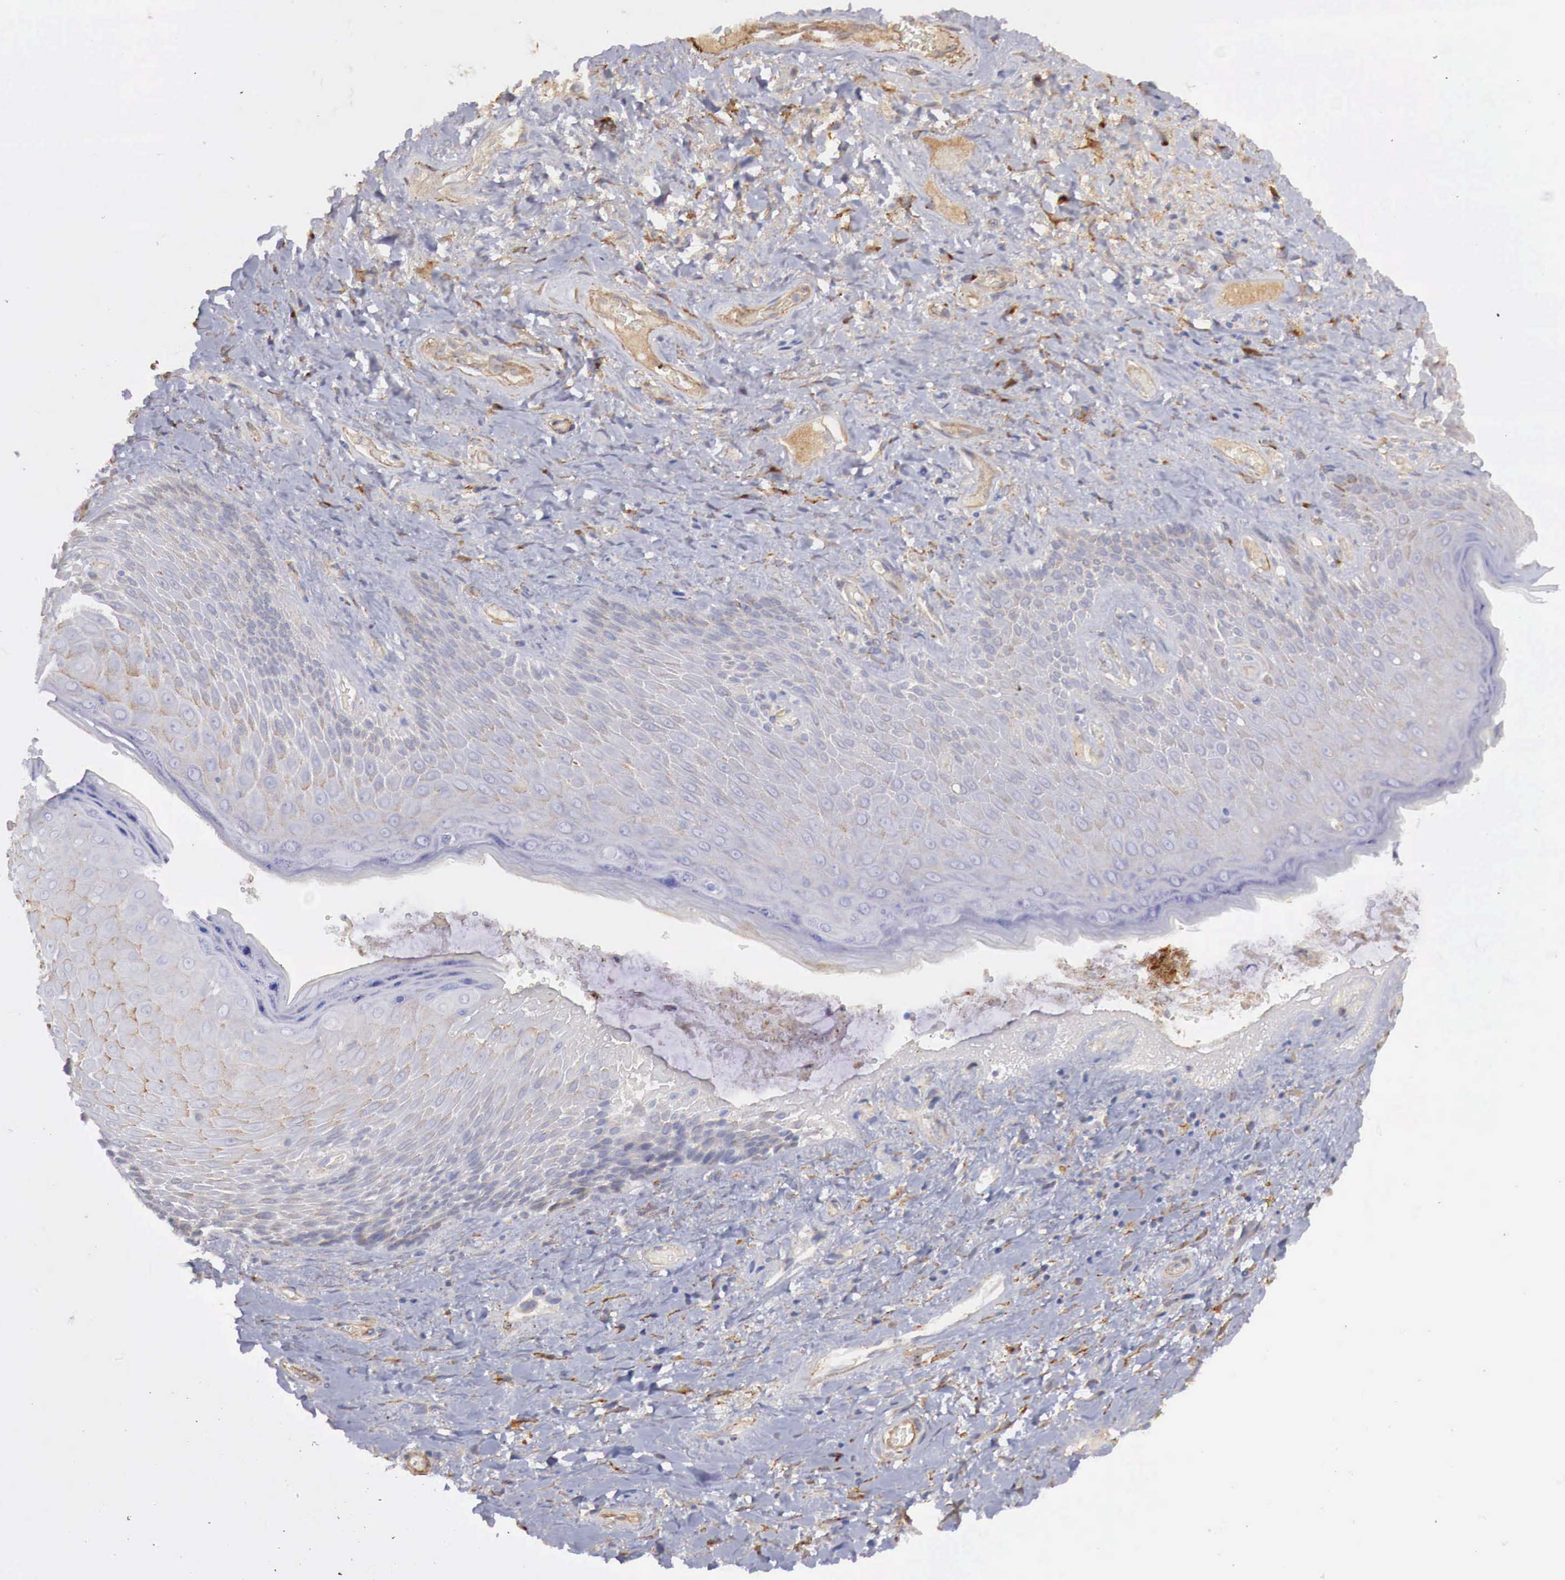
{"staining": {"intensity": "weak", "quantity": "<25%", "location": "cytoplasmic/membranous"}, "tissue": "skin", "cell_type": "Epidermal cells", "image_type": "normal", "snomed": [{"axis": "morphology", "description": "Normal tissue, NOS"}, {"axis": "topography", "description": "Anal"}], "caption": "Immunohistochemistry of unremarkable skin reveals no positivity in epidermal cells.", "gene": "KLHDC7B", "patient": {"sex": "male", "age": 78}}